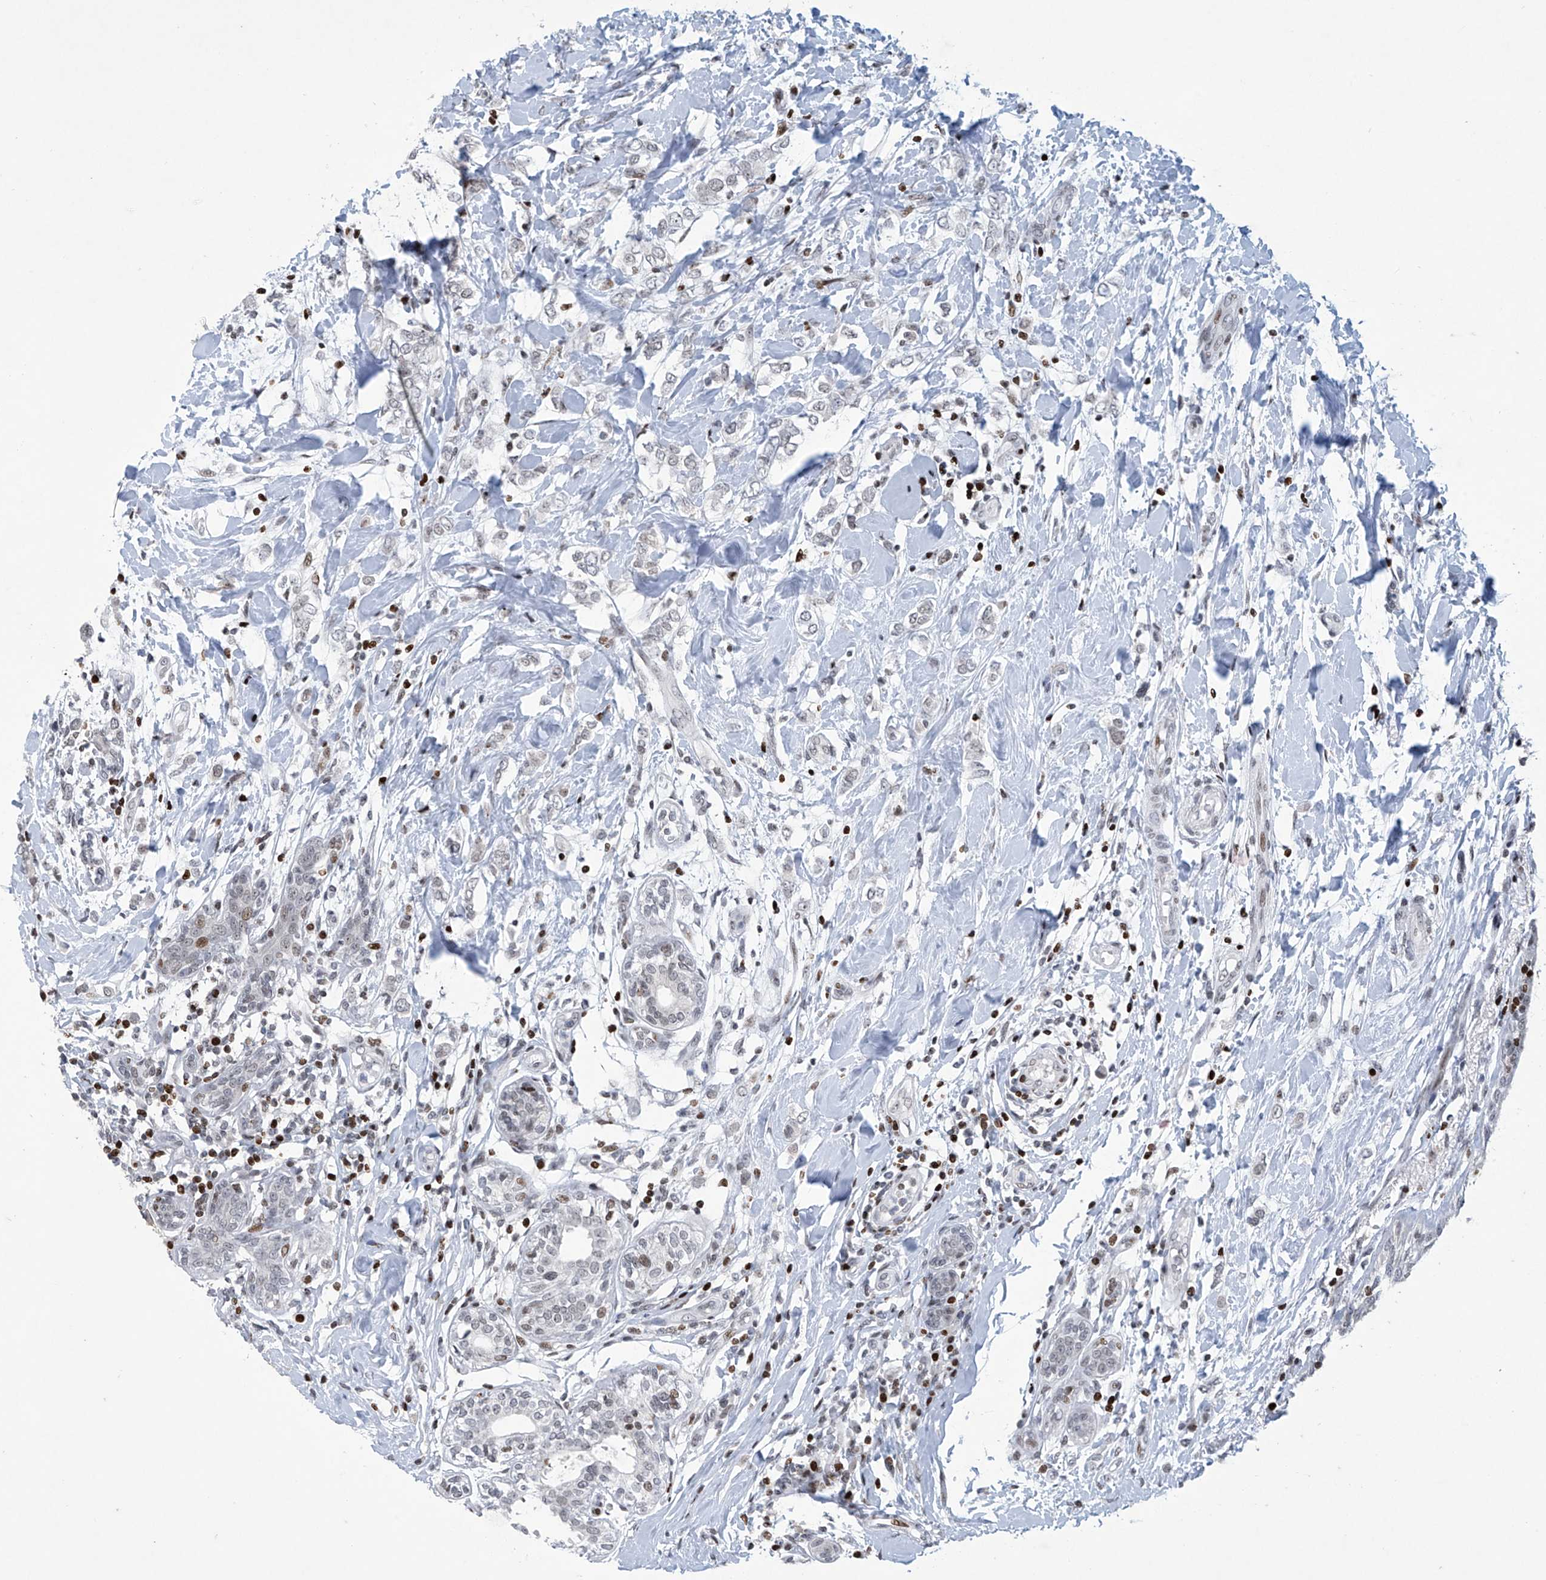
{"staining": {"intensity": "weak", "quantity": "<25%", "location": "nuclear"}, "tissue": "breast cancer", "cell_type": "Tumor cells", "image_type": "cancer", "snomed": [{"axis": "morphology", "description": "Normal tissue, NOS"}, {"axis": "morphology", "description": "Lobular carcinoma"}, {"axis": "topography", "description": "Breast"}], "caption": "DAB (3,3'-diaminobenzidine) immunohistochemical staining of breast cancer displays no significant positivity in tumor cells.", "gene": "RFX7", "patient": {"sex": "female", "age": 47}}